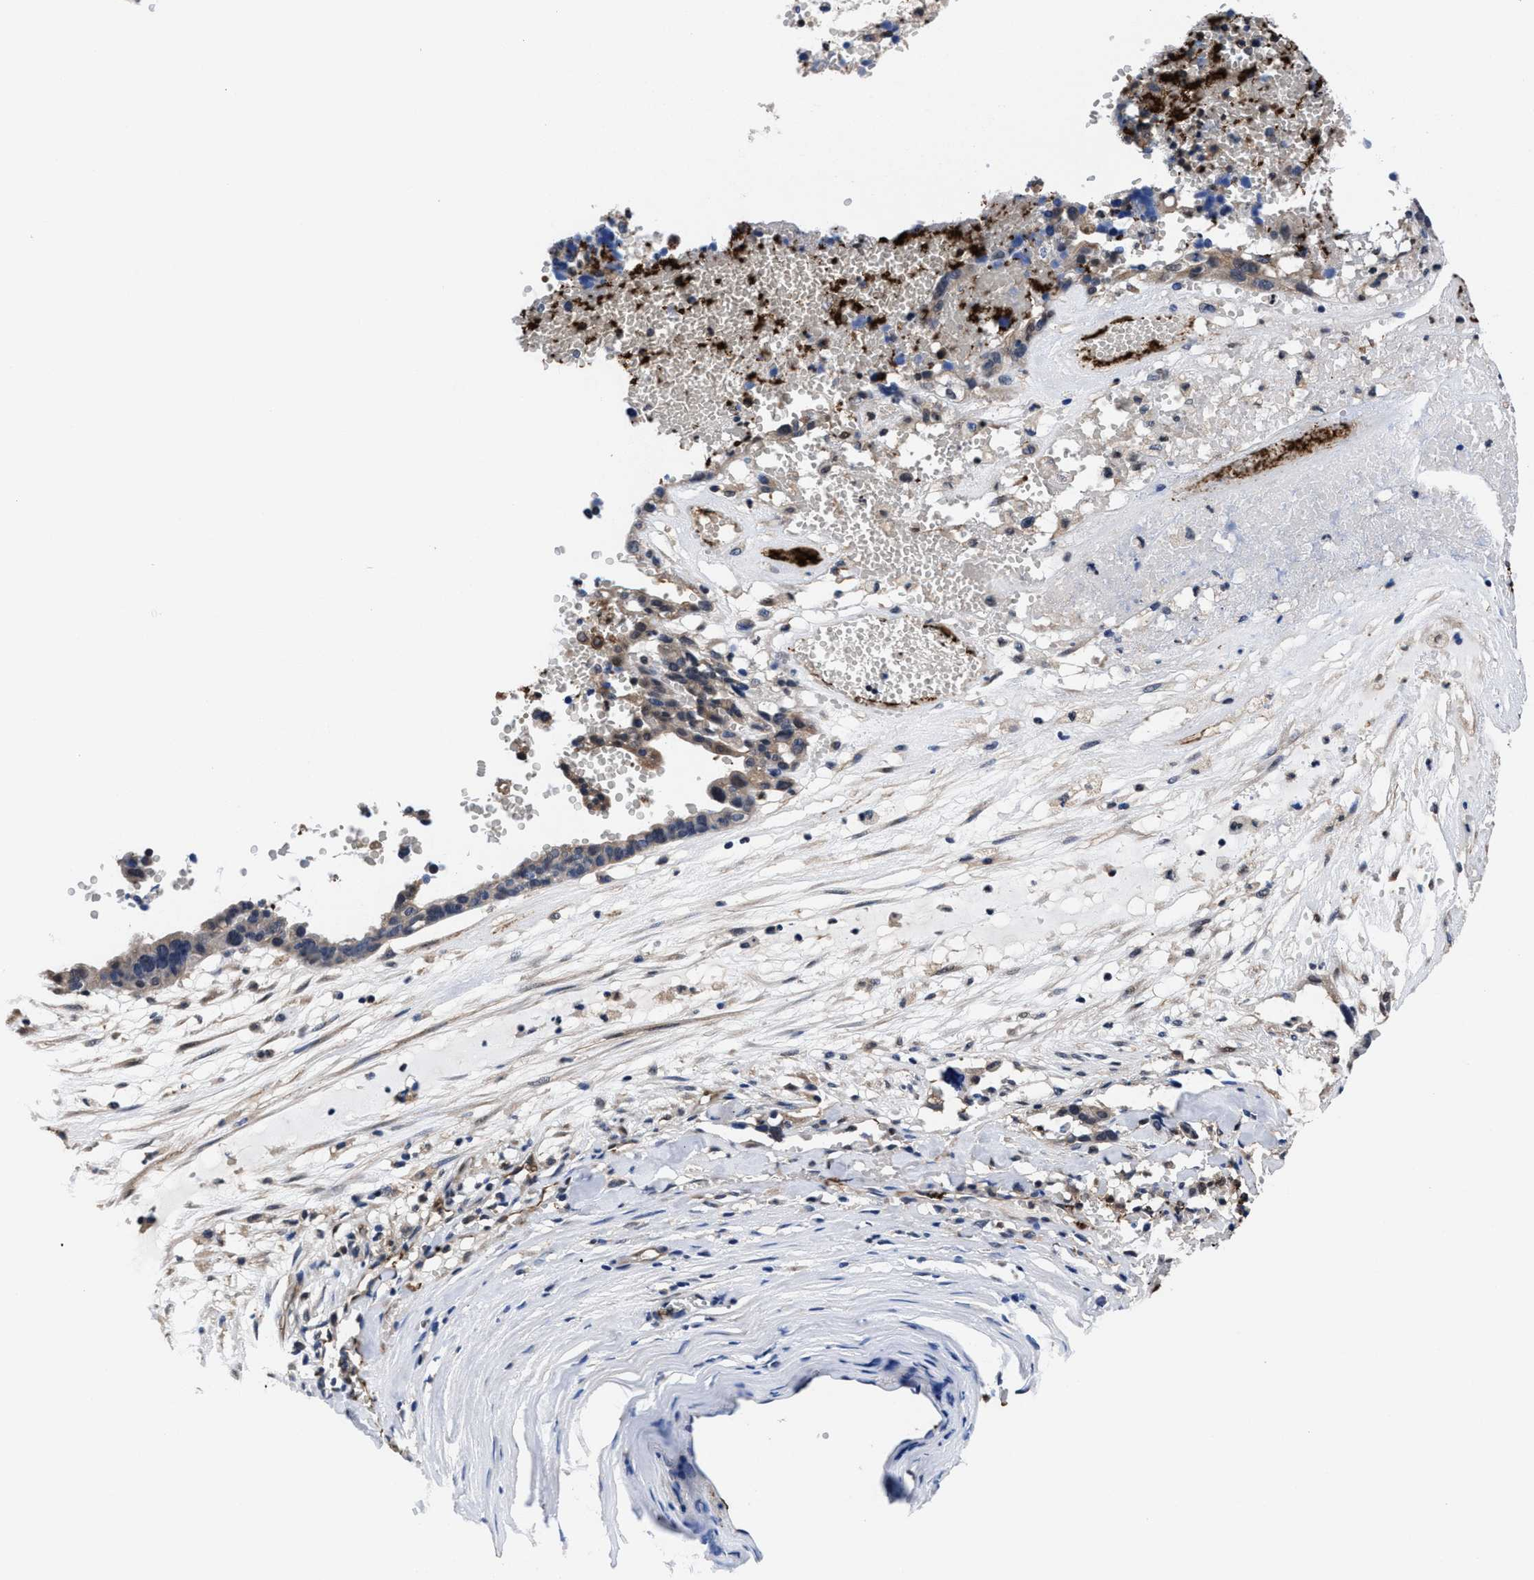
{"staining": {"intensity": "weak", "quantity": "<25%", "location": "cytoplasmic/membranous"}, "tissue": "ovarian cancer", "cell_type": "Tumor cells", "image_type": "cancer", "snomed": [{"axis": "morphology", "description": "Cystadenocarcinoma, serous, NOS"}, {"axis": "topography", "description": "Ovary"}], "caption": "This histopathology image is of ovarian cancer (serous cystadenocarcinoma) stained with immunohistochemistry to label a protein in brown with the nuclei are counter-stained blue. There is no positivity in tumor cells.", "gene": "ACLY", "patient": {"sex": "female", "age": 59}}